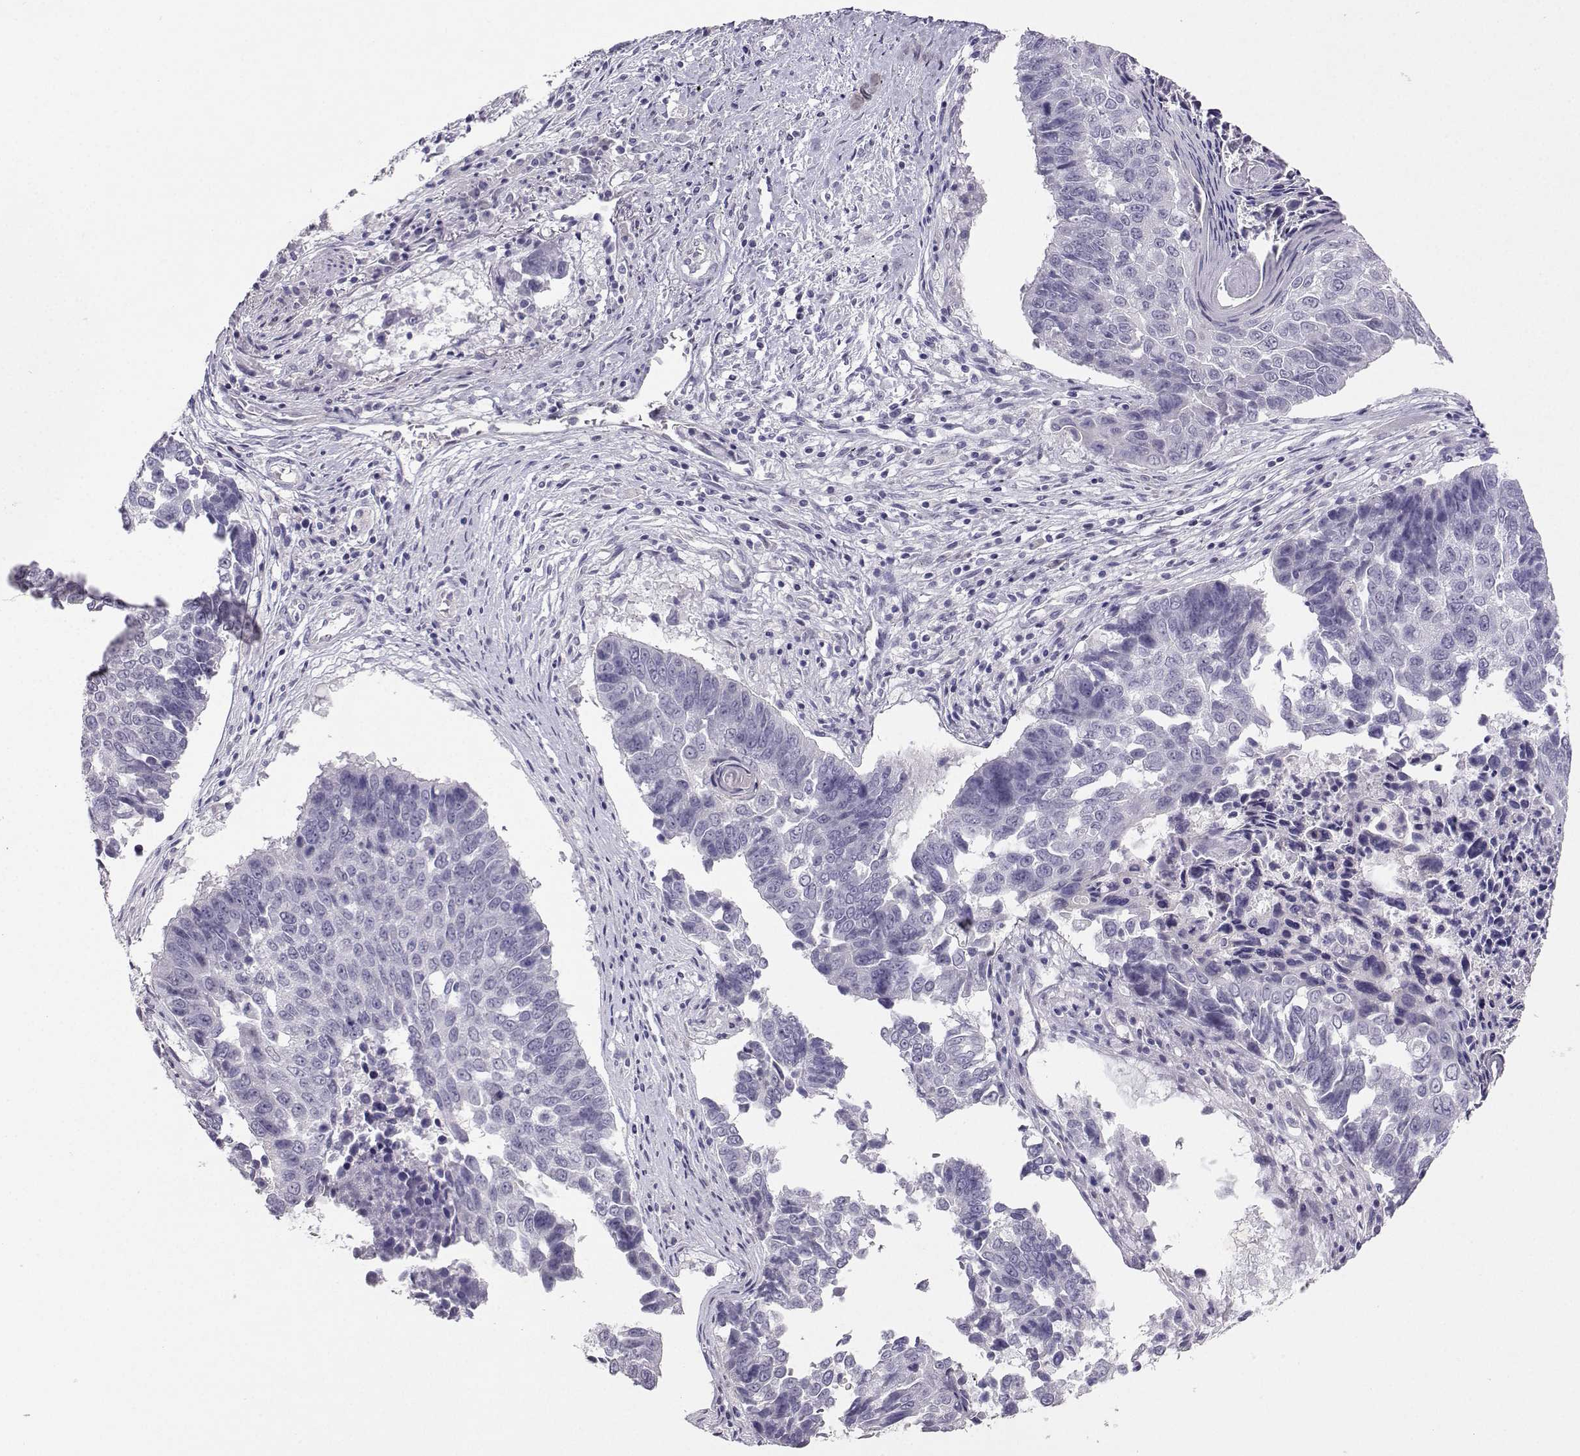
{"staining": {"intensity": "negative", "quantity": "none", "location": "none"}, "tissue": "lung cancer", "cell_type": "Tumor cells", "image_type": "cancer", "snomed": [{"axis": "morphology", "description": "Squamous cell carcinoma, NOS"}, {"axis": "topography", "description": "Lung"}], "caption": "A histopathology image of human lung cancer is negative for staining in tumor cells.", "gene": "CARTPT", "patient": {"sex": "male", "age": 73}}